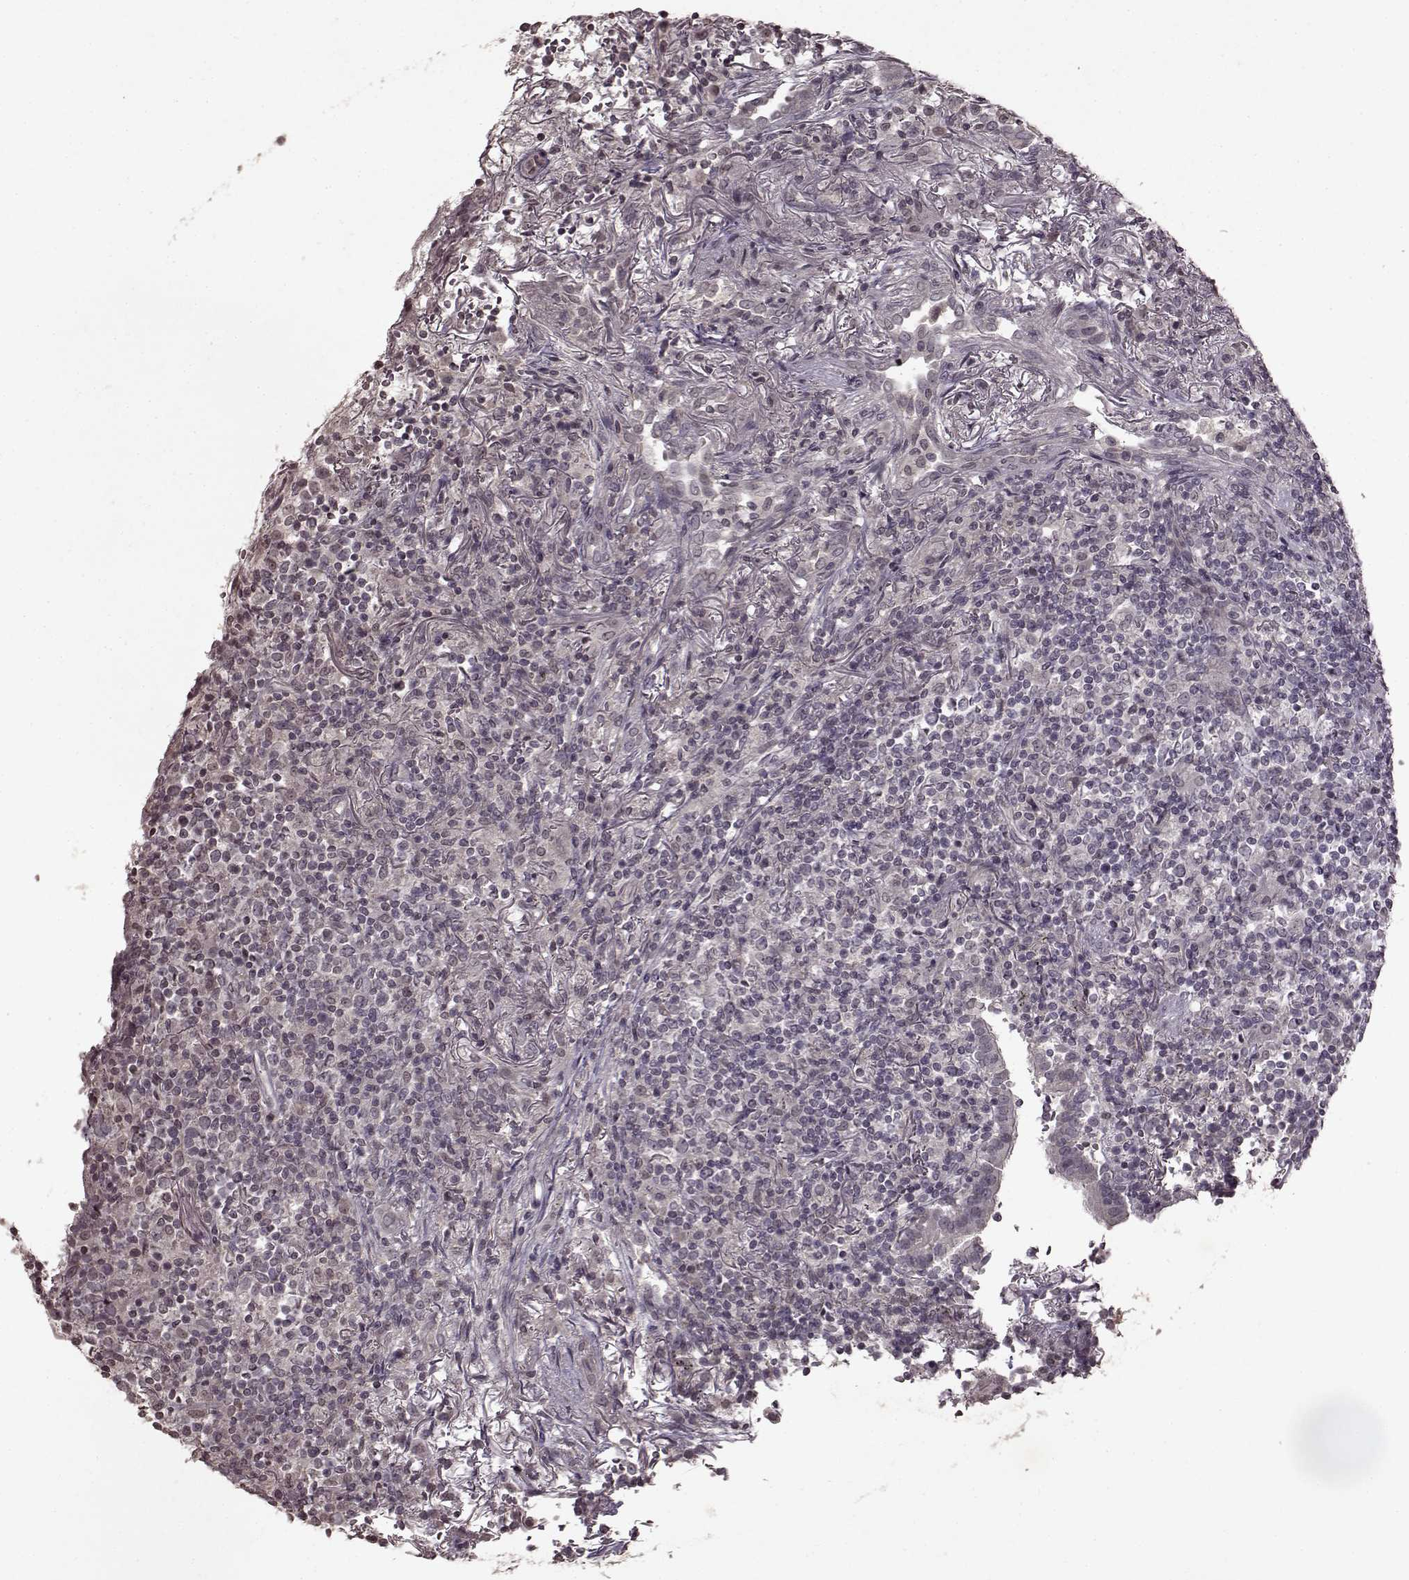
{"staining": {"intensity": "negative", "quantity": "none", "location": "none"}, "tissue": "lymphoma", "cell_type": "Tumor cells", "image_type": "cancer", "snomed": [{"axis": "morphology", "description": "Malignant lymphoma, non-Hodgkin's type, High grade"}, {"axis": "topography", "description": "Lung"}], "caption": "Immunohistochemistry (IHC) photomicrograph of malignant lymphoma, non-Hodgkin's type (high-grade) stained for a protein (brown), which shows no positivity in tumor cells. The staining is performed using DAB brown chromogen with nuclei counter-stained in using hematoxylin.", "gene": "LHB", "patient": {"sex": "male", "age": 79}}